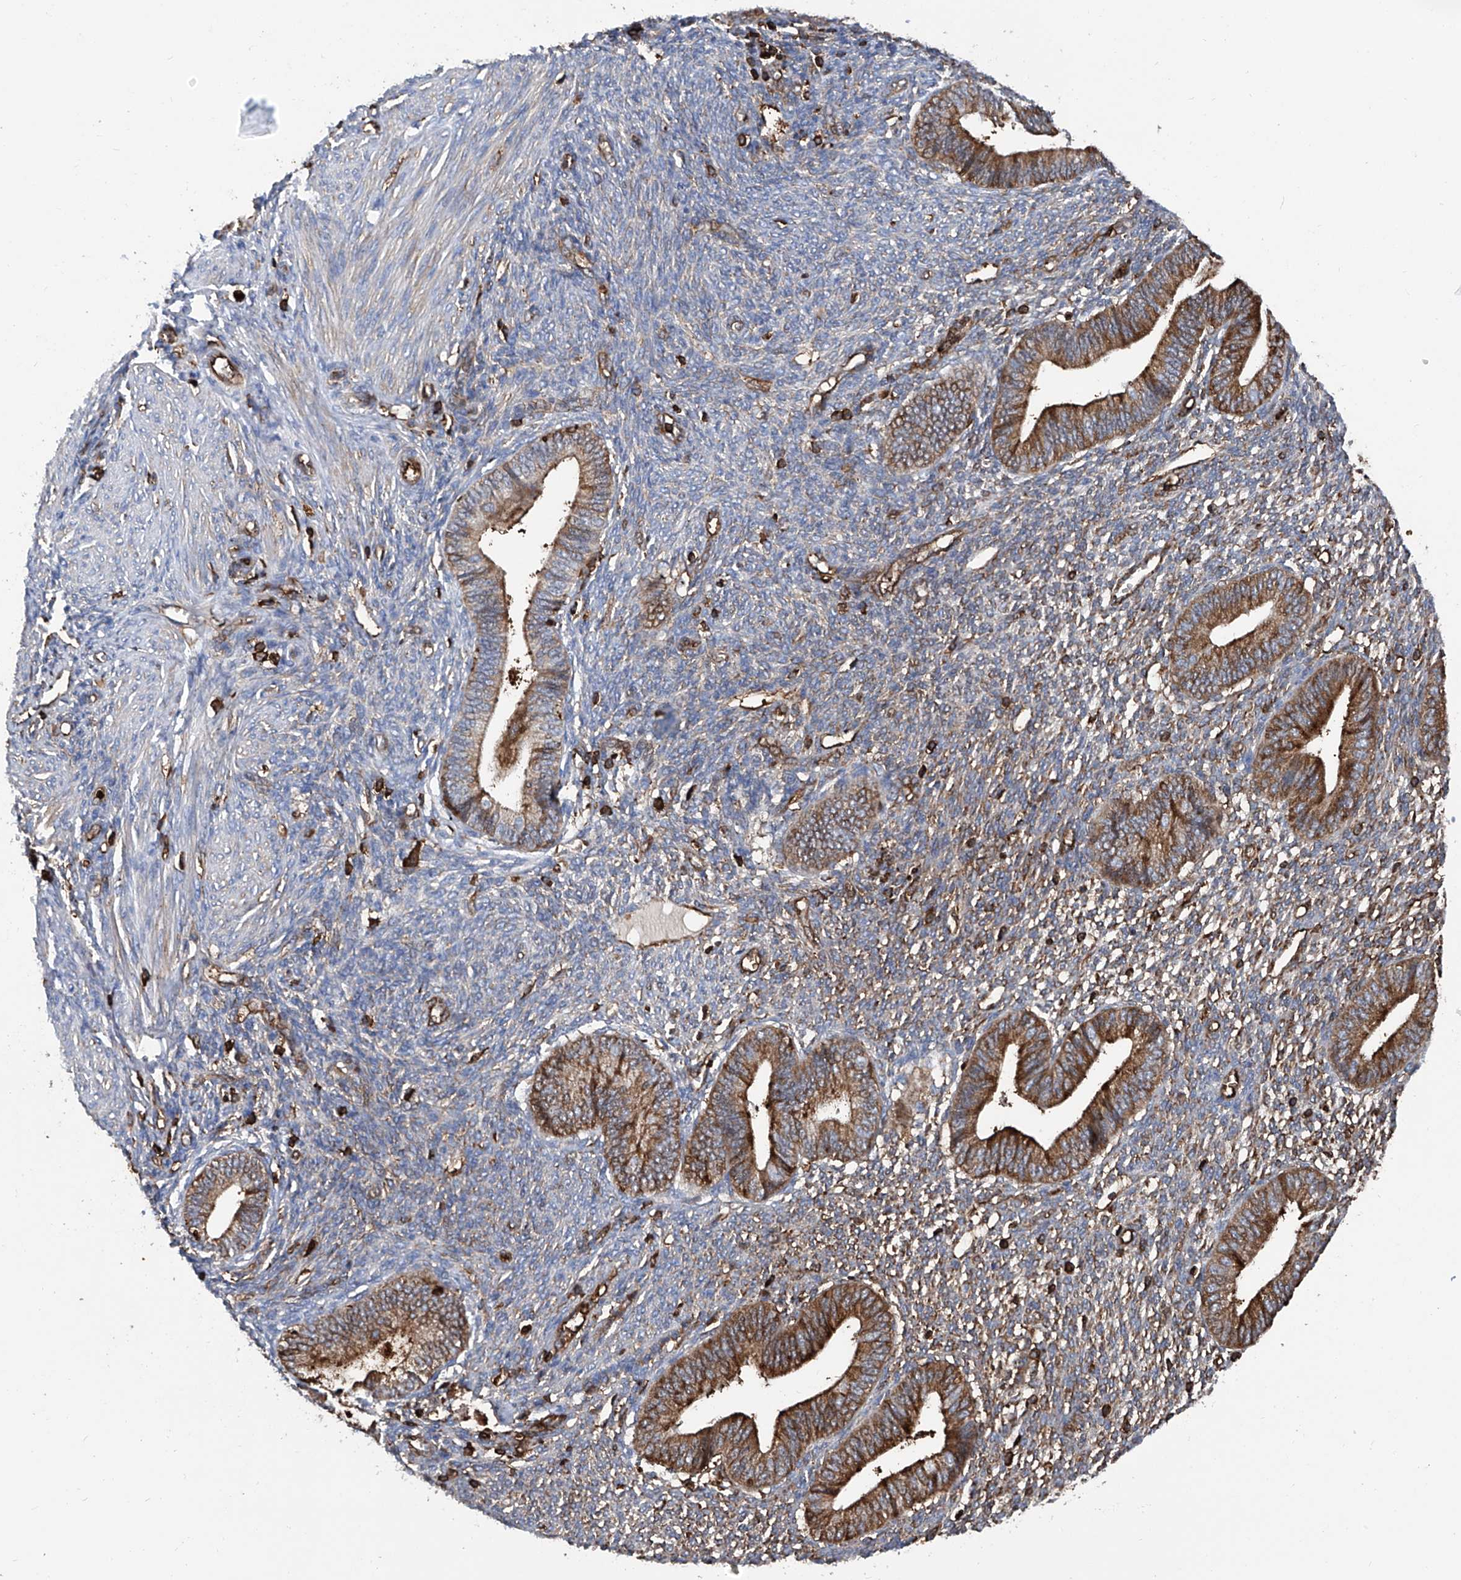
{"staining": {"intensity": "moderate", "quantity": "<25%", "location": "cytoplasmic/membranous"}, "tissue": "endometrium", "cell_type": "Cells in endometrial stroma", "image_type": "normal", "snomed": [{"axis": "morphology", "description": "Normal tissue, NOS"}, {"axis": "topography", "description": "Endometrium"}], "caption": "Moderate cytoplasmic/membranous positivity for a protein is present in about <25% of cells in endometrial stroma of benign endometrium using IHC.", "gene": "ZNF484", "patient": {"sex": "female", "age": 46}}